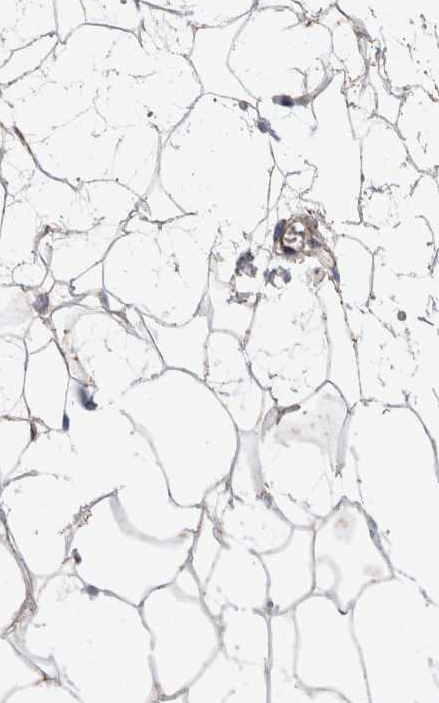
{"staining": {"intensity": "negative", "quantity": "none", "location": "none"}, "tissue": "adipose tissue", "cell_type": "Adipocytes", "image_type": "normal", "snomed": [{"axis": "morphology", "description": "Normal tissue, NOS"}, {"axis": "morphology", "description": "Fibrosis, NOS"}, {"axis": "topography", "description": "Breast"}, {"axis": "topography", "description": "Adipose tissue"}], "caption": "DAB immunohistochemical staining of benign human adipose tissue displays no significant staining in adipocytes. (Stains: DAB IHC with hematoxylin counter stain, Microscopy: brightfield microscopy at high magnification).", "gene": "IARS2", "patient": {"sex": "female", "age": 39}}